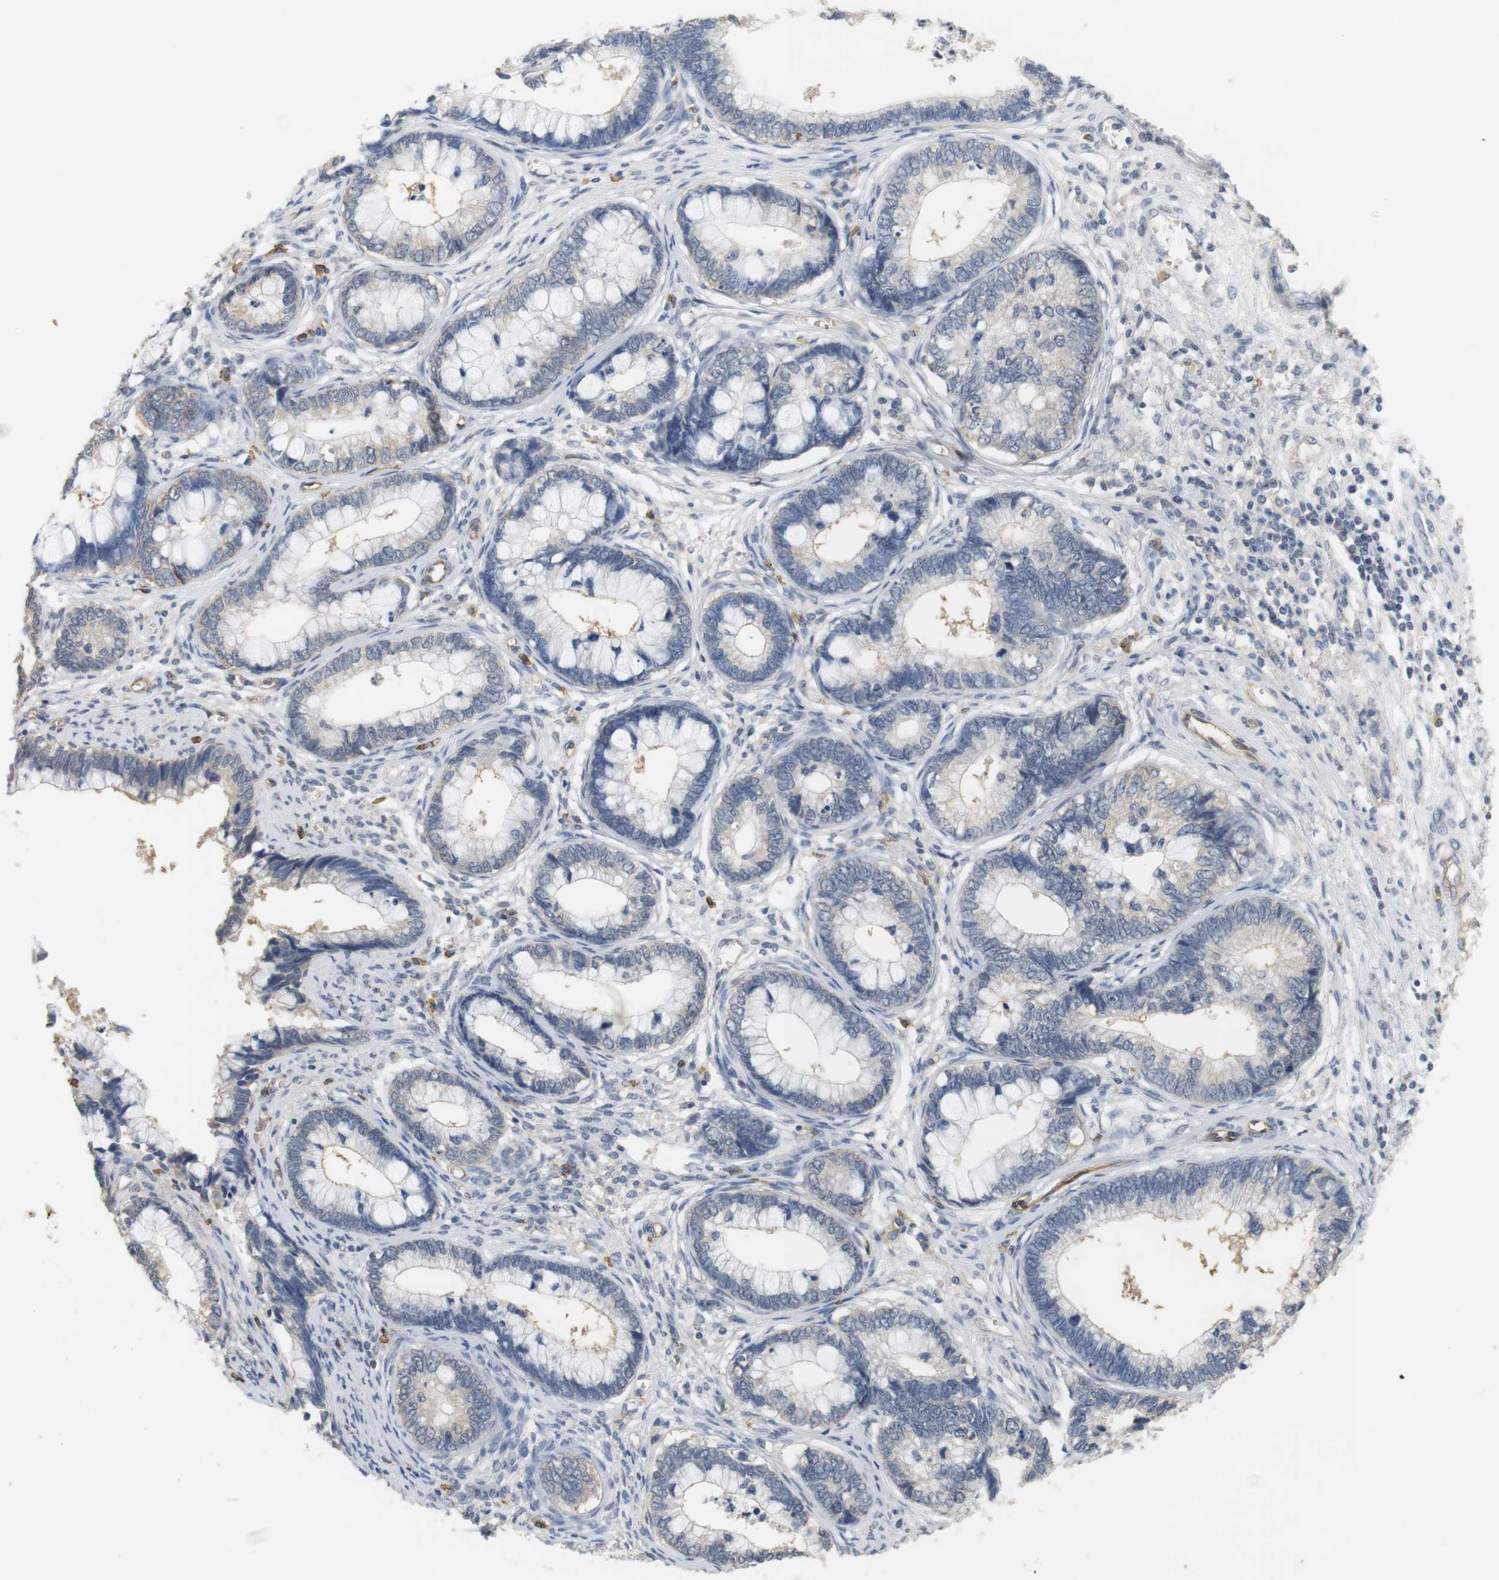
{"staining": {"intensity": "negative", "quantity": "none", "location": "none"}, "tissue": "cervical cancer", "cell_type": "Tumor cells", "image_type": "cancer", "snomed": [{"axis": "morphology", "description": "Adenocarcinoma, NOS"}, {"axis": "topography", "description": "Cervix"}], "caption": "An immunohistochemistry micrograph of cervical cancer is shown. There is no staining in tumor cells of cervical cancer.", "gene": "OSR1", "patient": {"sex": "female", "age": 44}}